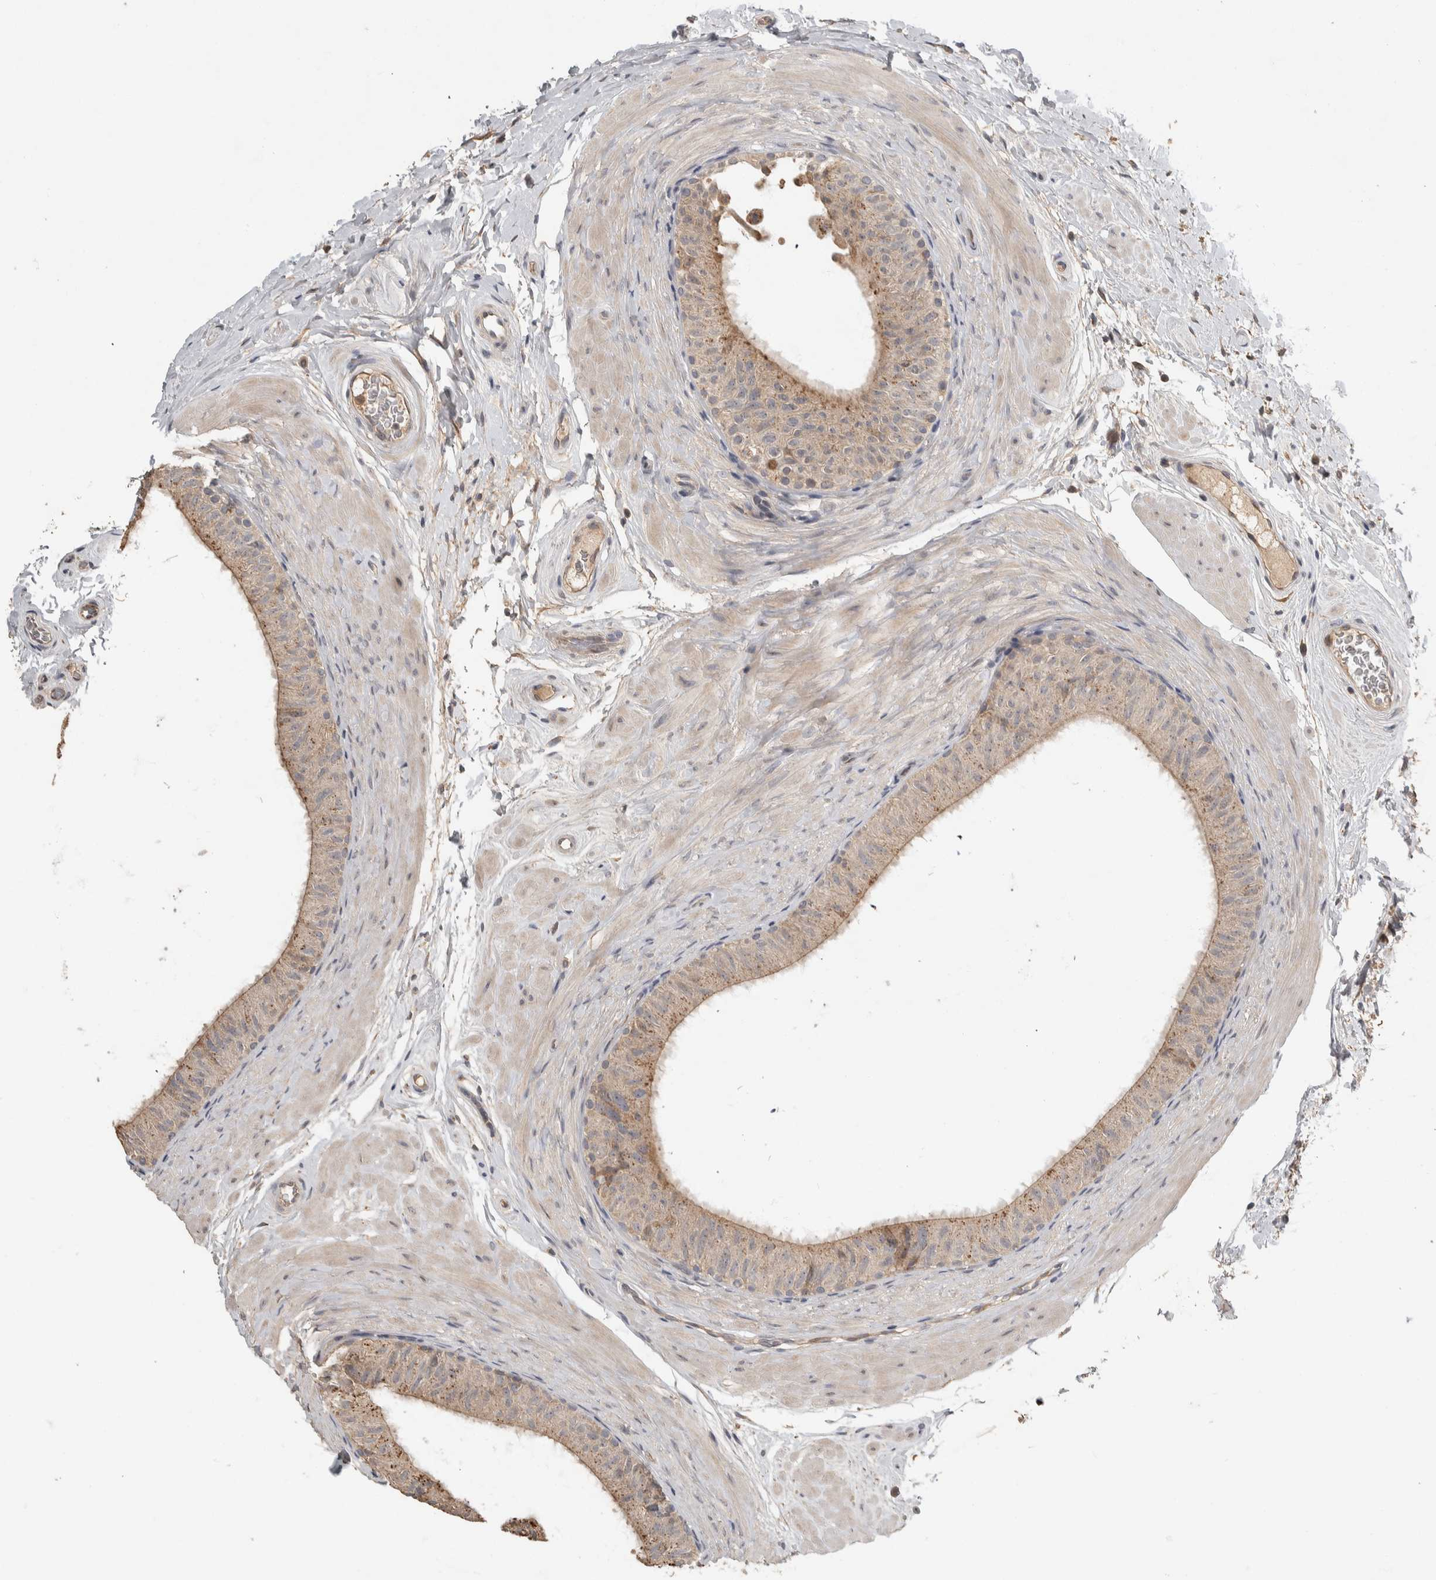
{"staining": {"intensity": "weak", "quantity": ">75%", "location": "cytoplasmic/membranous"}, "tissue": "epididymis", "cell_type": "Glandular cells", "image_type": "normal", "snomed": [{"axis": "morphology", "description": "Normal tissue, NOS"}, {"axis": "topography", "description": "Epididymis"}], "caption": "Epididymis stained with DAB IHC demonstrates low levels of weak cytoplasmic/membranous positivity in about >75% of glandular cells.", "gene": "EIF3H", "patient": {"sex": "male", "age": 34}}